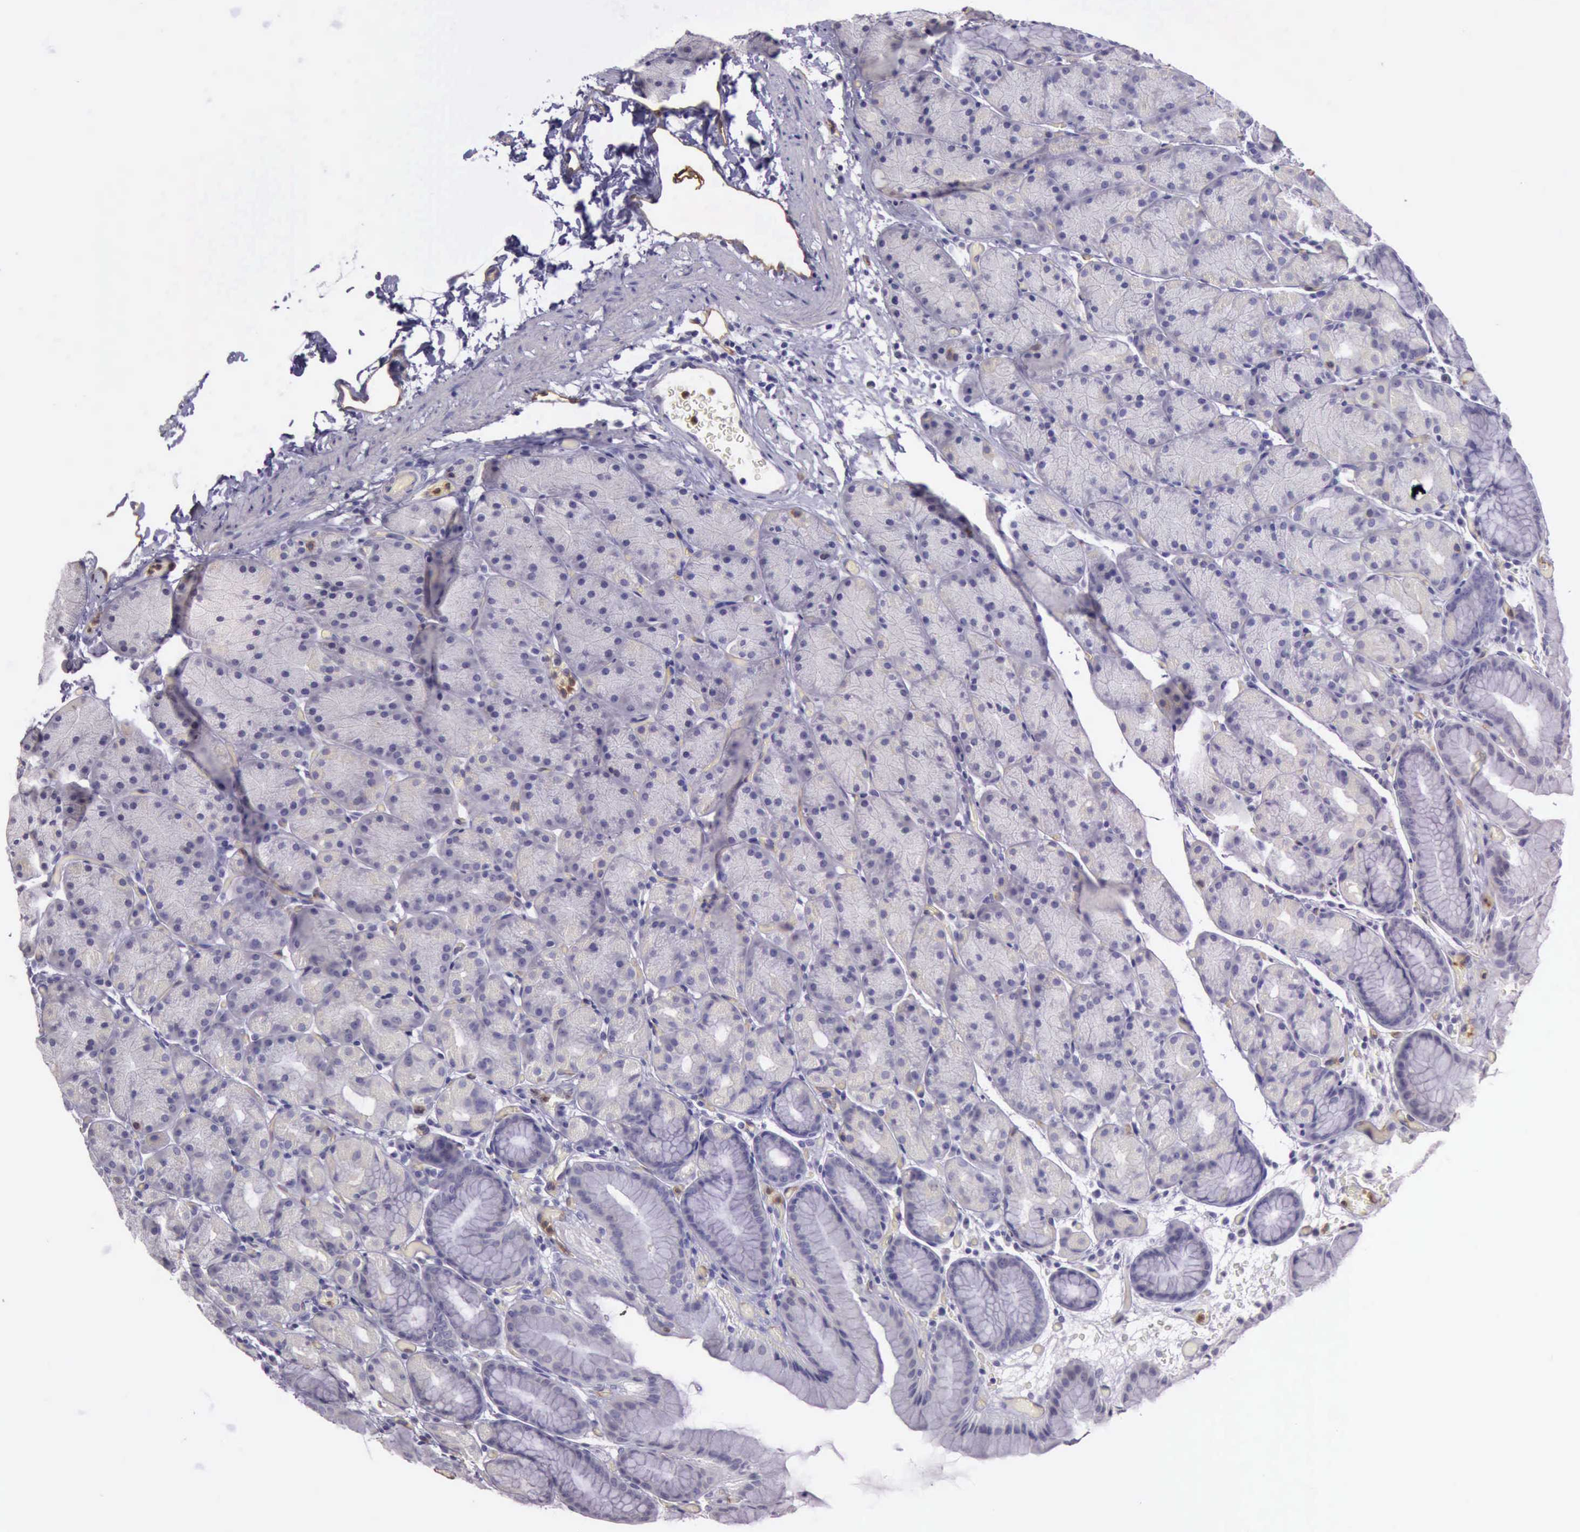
{"staining": {"intensity": "weak", "quantity": "<25%", "location": "cytoplasmic/membranous"}, "tissue": "stomach", "cell_type": "Glandular cells", "image_type": "normal", "snomed": [{"axis": "morphology", "description": "Normal tissue, NOS"}, {"axis": "topography", "description": "Stomach, upper"}], "caption": "The photomicrograph shows no staining of glandular cells in unremarkable stomach. (DAB immunohistochemistry (IHC) with hematoxylin counter stain).", "gene": "TCEANC", "patient": {"sex": "male", "age": 47}}